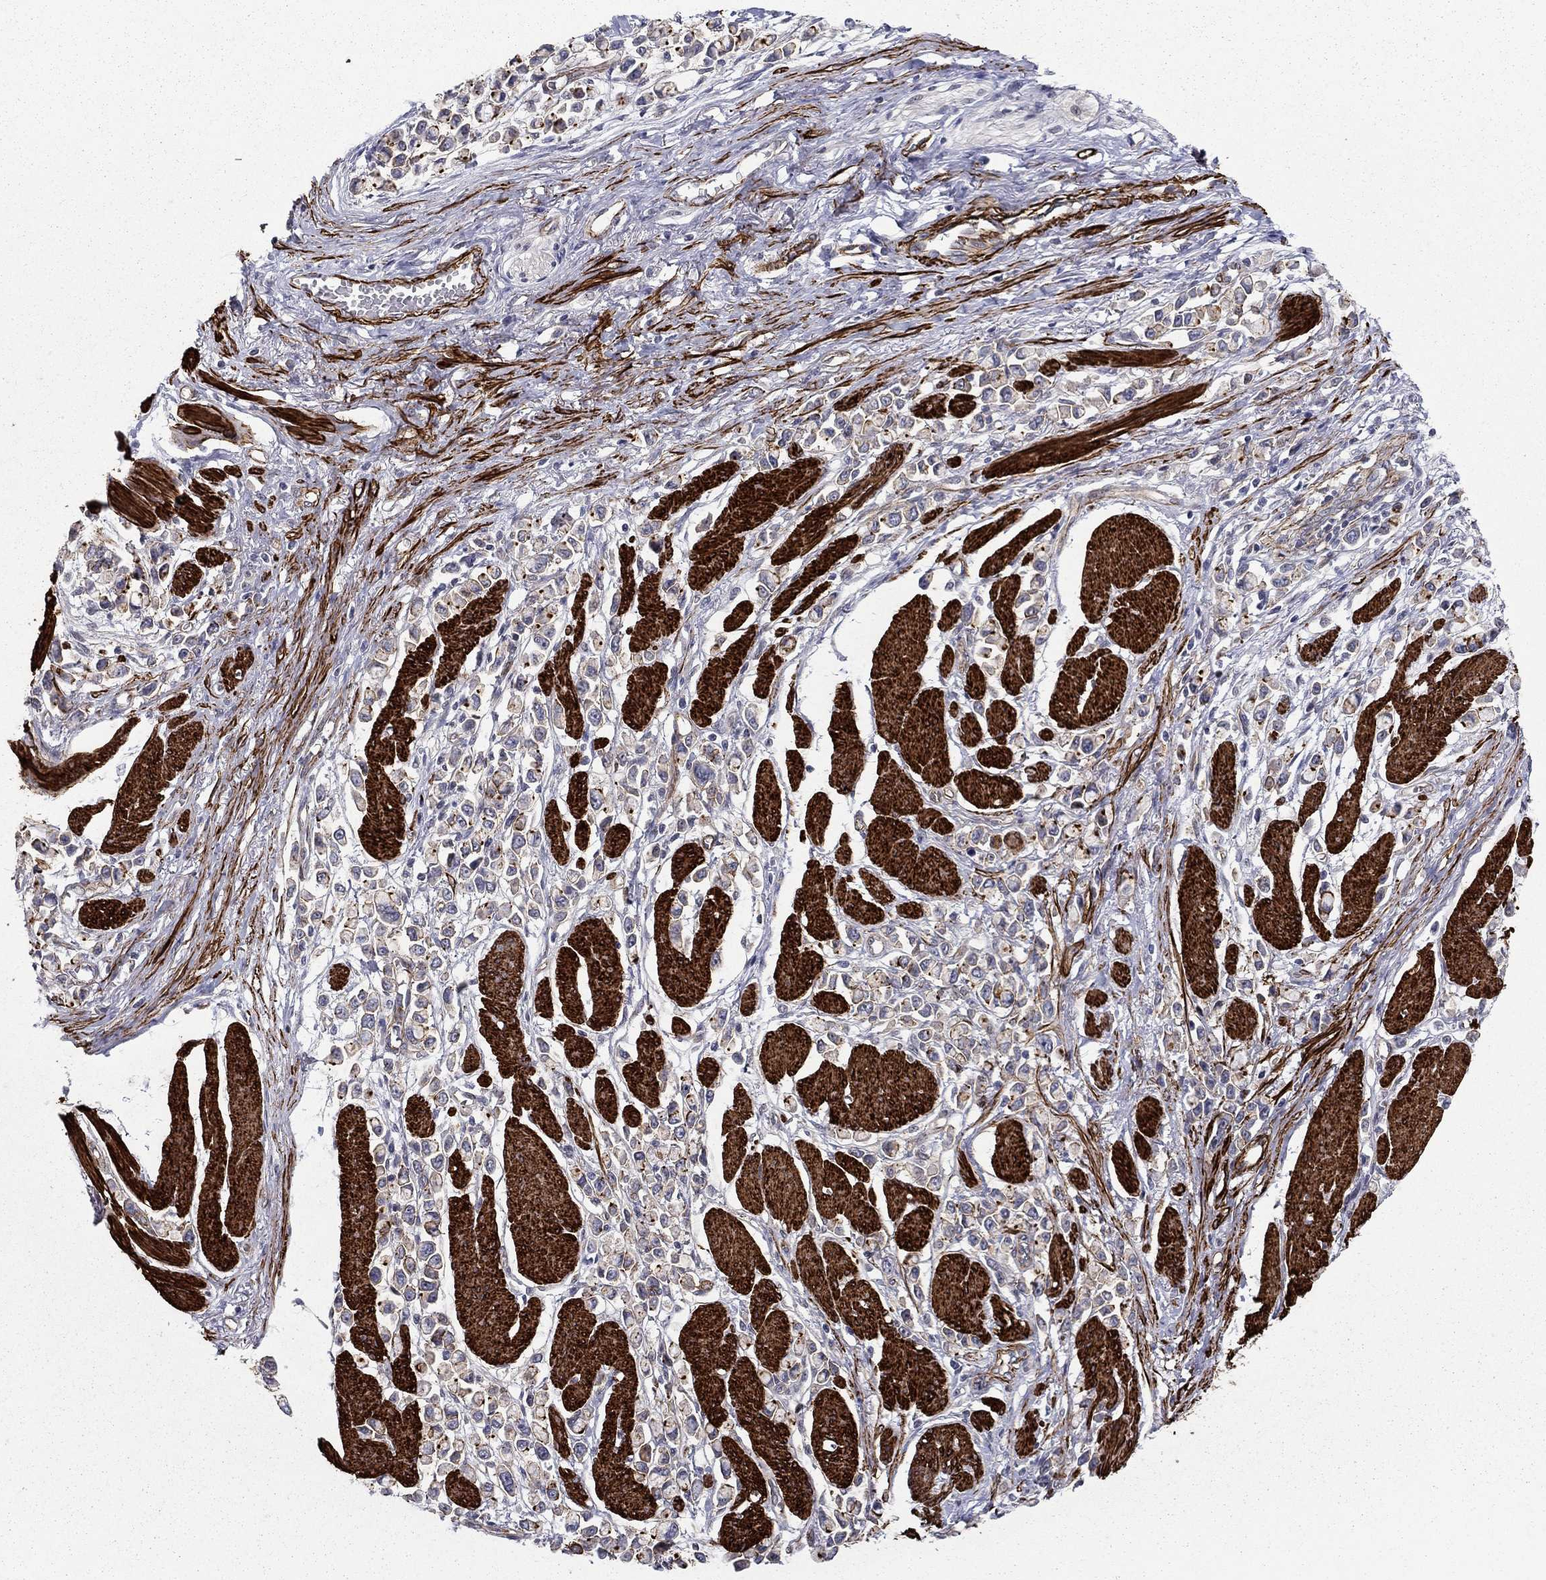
{"staining": {"intensity": "strong", "quantity": "<25%", "location": "cytoplasmic/membranous"}, "tissue": "stomach cancer", "cell_type": "Tumor cells", "image_type": "cancer", "snomed": [{"axis": "morphology", "description": "Adenocarcinoma, NOS"}, {"axis": "topography", "description": "Stomach"}], "caption": "Approximately <25% of tumor cells in adenocarcinoma (stomach) demonstrate strong cytoplasmic/membranous protein expression as visualized by brown immunohistochemical staining.", "gene": "KRBA1", "patient": {"sex": "female", "age": 81}}